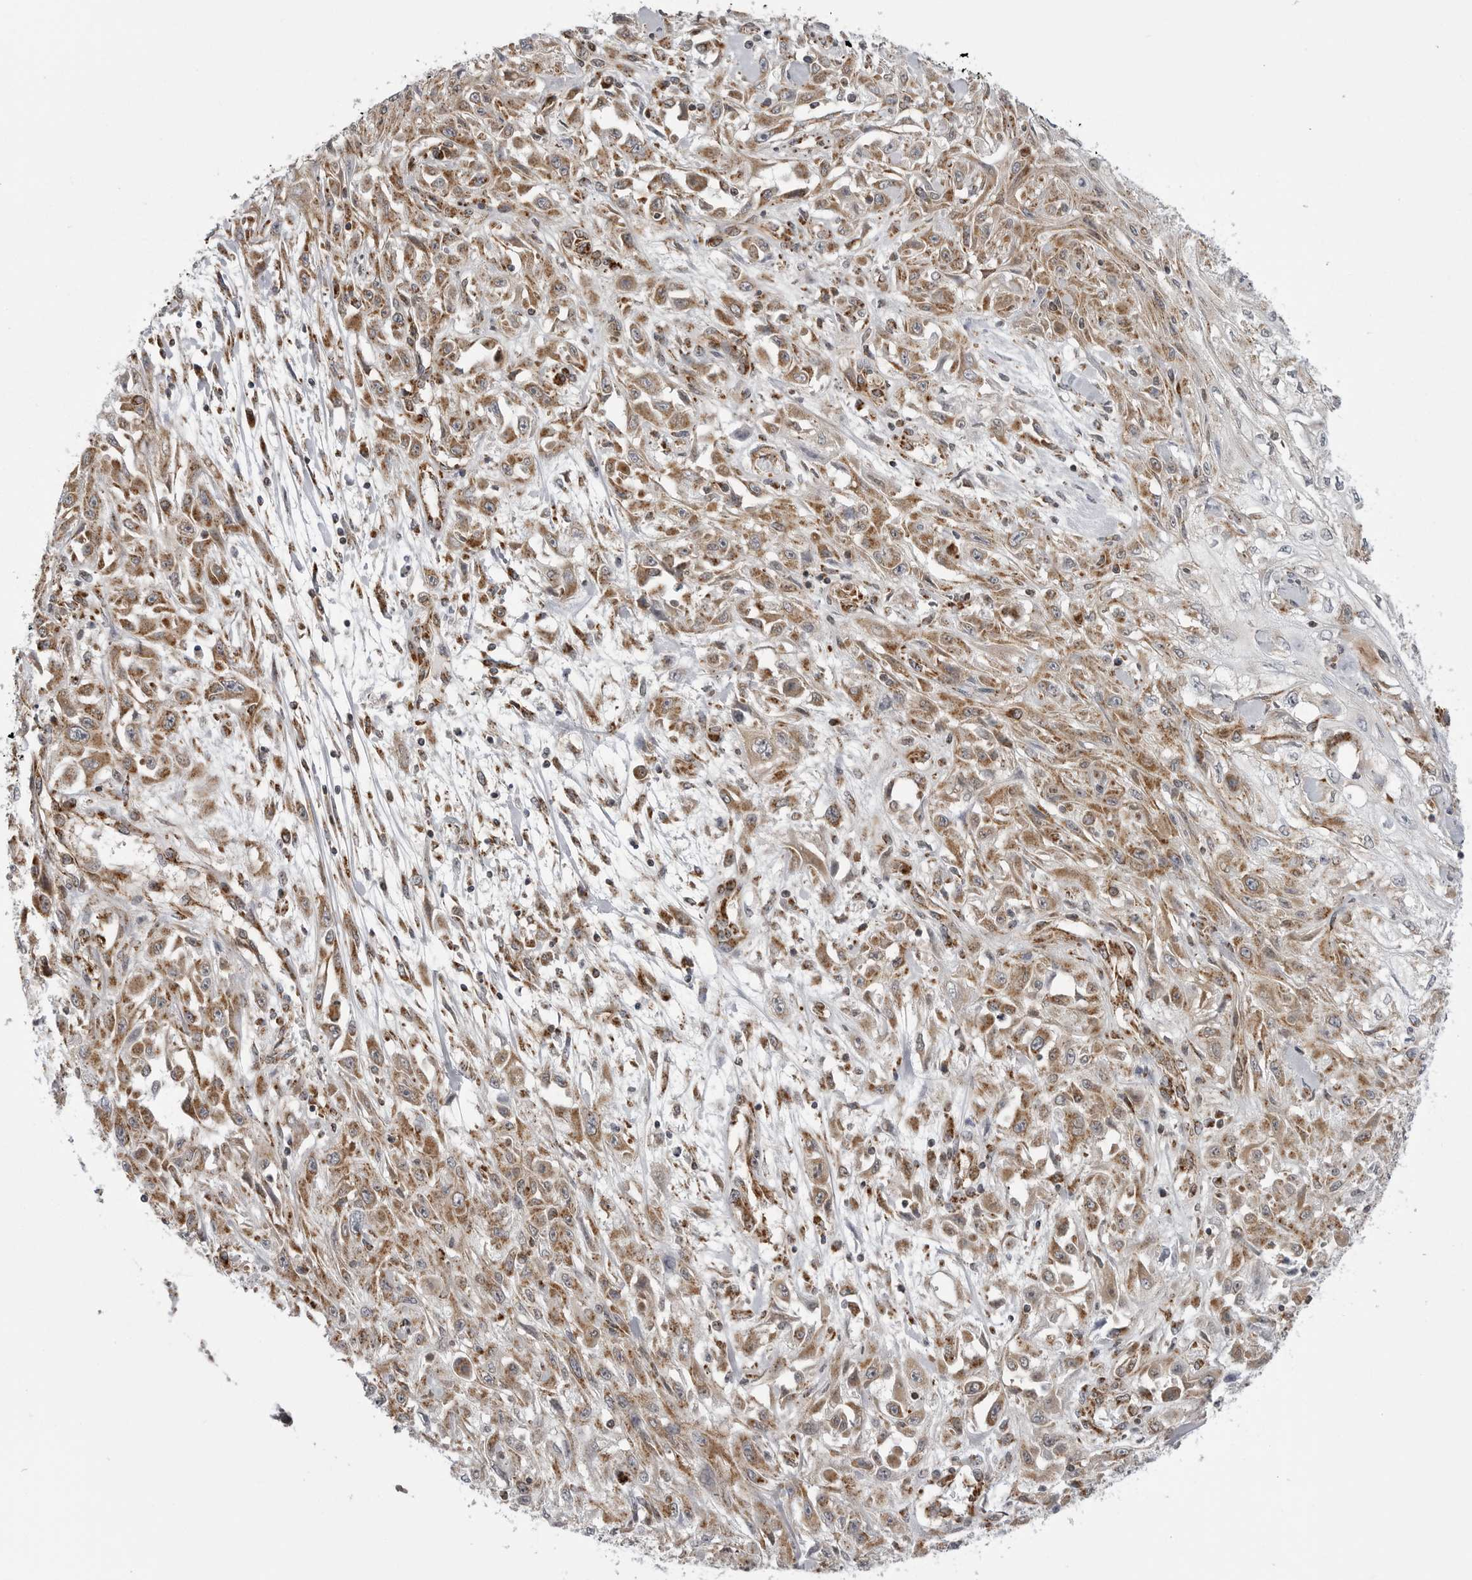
{"staining": {"intensity": "moderate", "quantity": ">75%", "location": "cytoplasmic/membranous"}, "tissue": "skin cancer", "cell_type": "Tumor cells", "image_type": "cancer", "snomed": [{"axis": "morphology", "description": "Squamous cell carcinoma, NOS"}, {"axis": "morphology", "description": "Squamous cell carcinoma, metastatic, NOS"}, {"axis": "topography", "description": "Skin"}, {"axis": "topography", "description": "Lymph node"}], "caption": "A photomicrograph of human metastatic squamous cell carcinoma (skin) stained for a protein reveals moderate cytoplasmic/membranous brown staining in tumor cells.", "gene": "FH", "patient": {"sex": "male", "age": 75}}